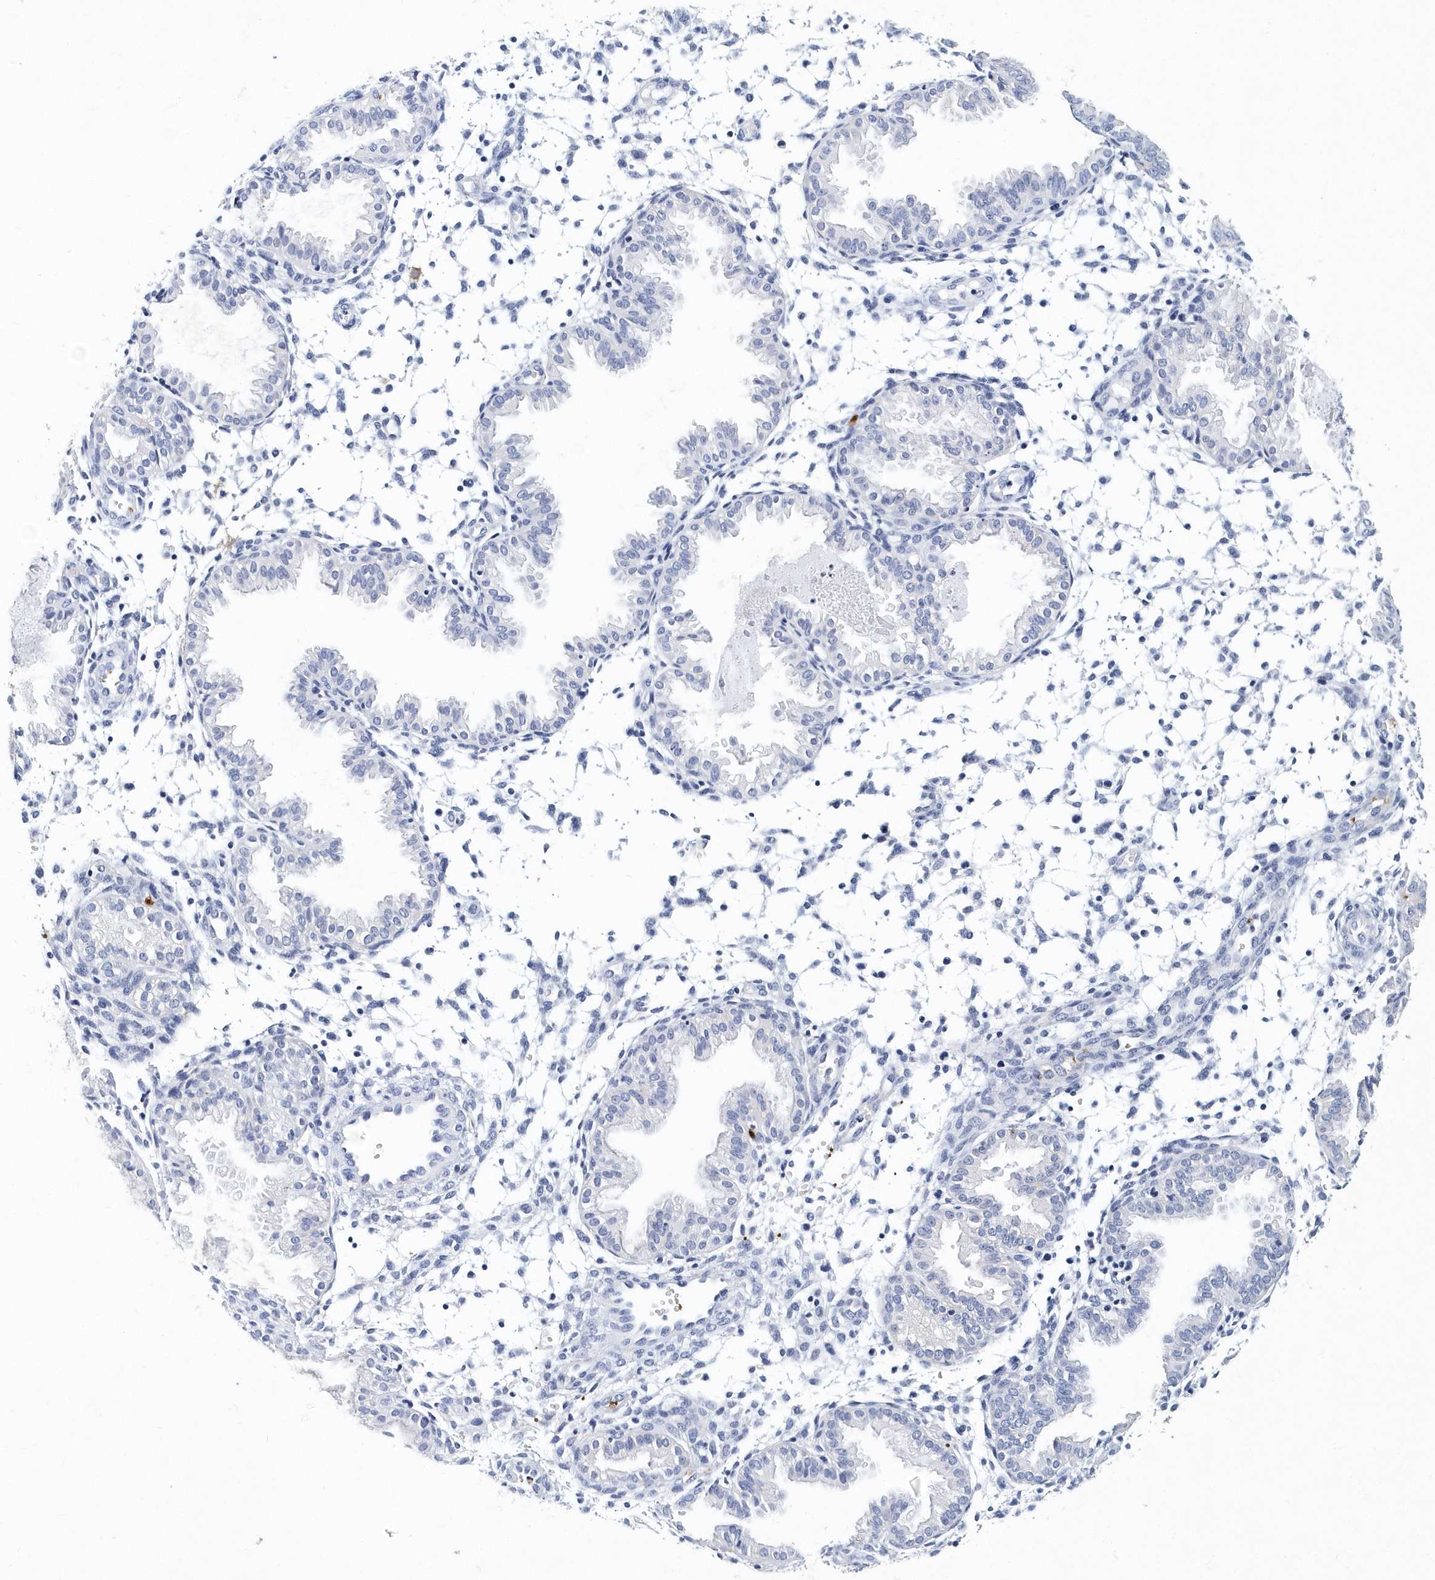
{"staining": {"intensity": "negative", "quantity": "none", "location": "none"}, "tissue": "endometrium", "cell_type": "Cells in endometrial stroma", "image_type": "normal", "snomed": [{"axis": "morphology", "description": "Normal tissue, NOS"}, {"axis": "topography", "description": "Endometrium"}], "caption": "Histopathology image shows no significant protein staining in cells in endometrial stroma of benign endometrium.", "gene": "ITGA2B", "patient": {"sex": "female", "age": 33}}